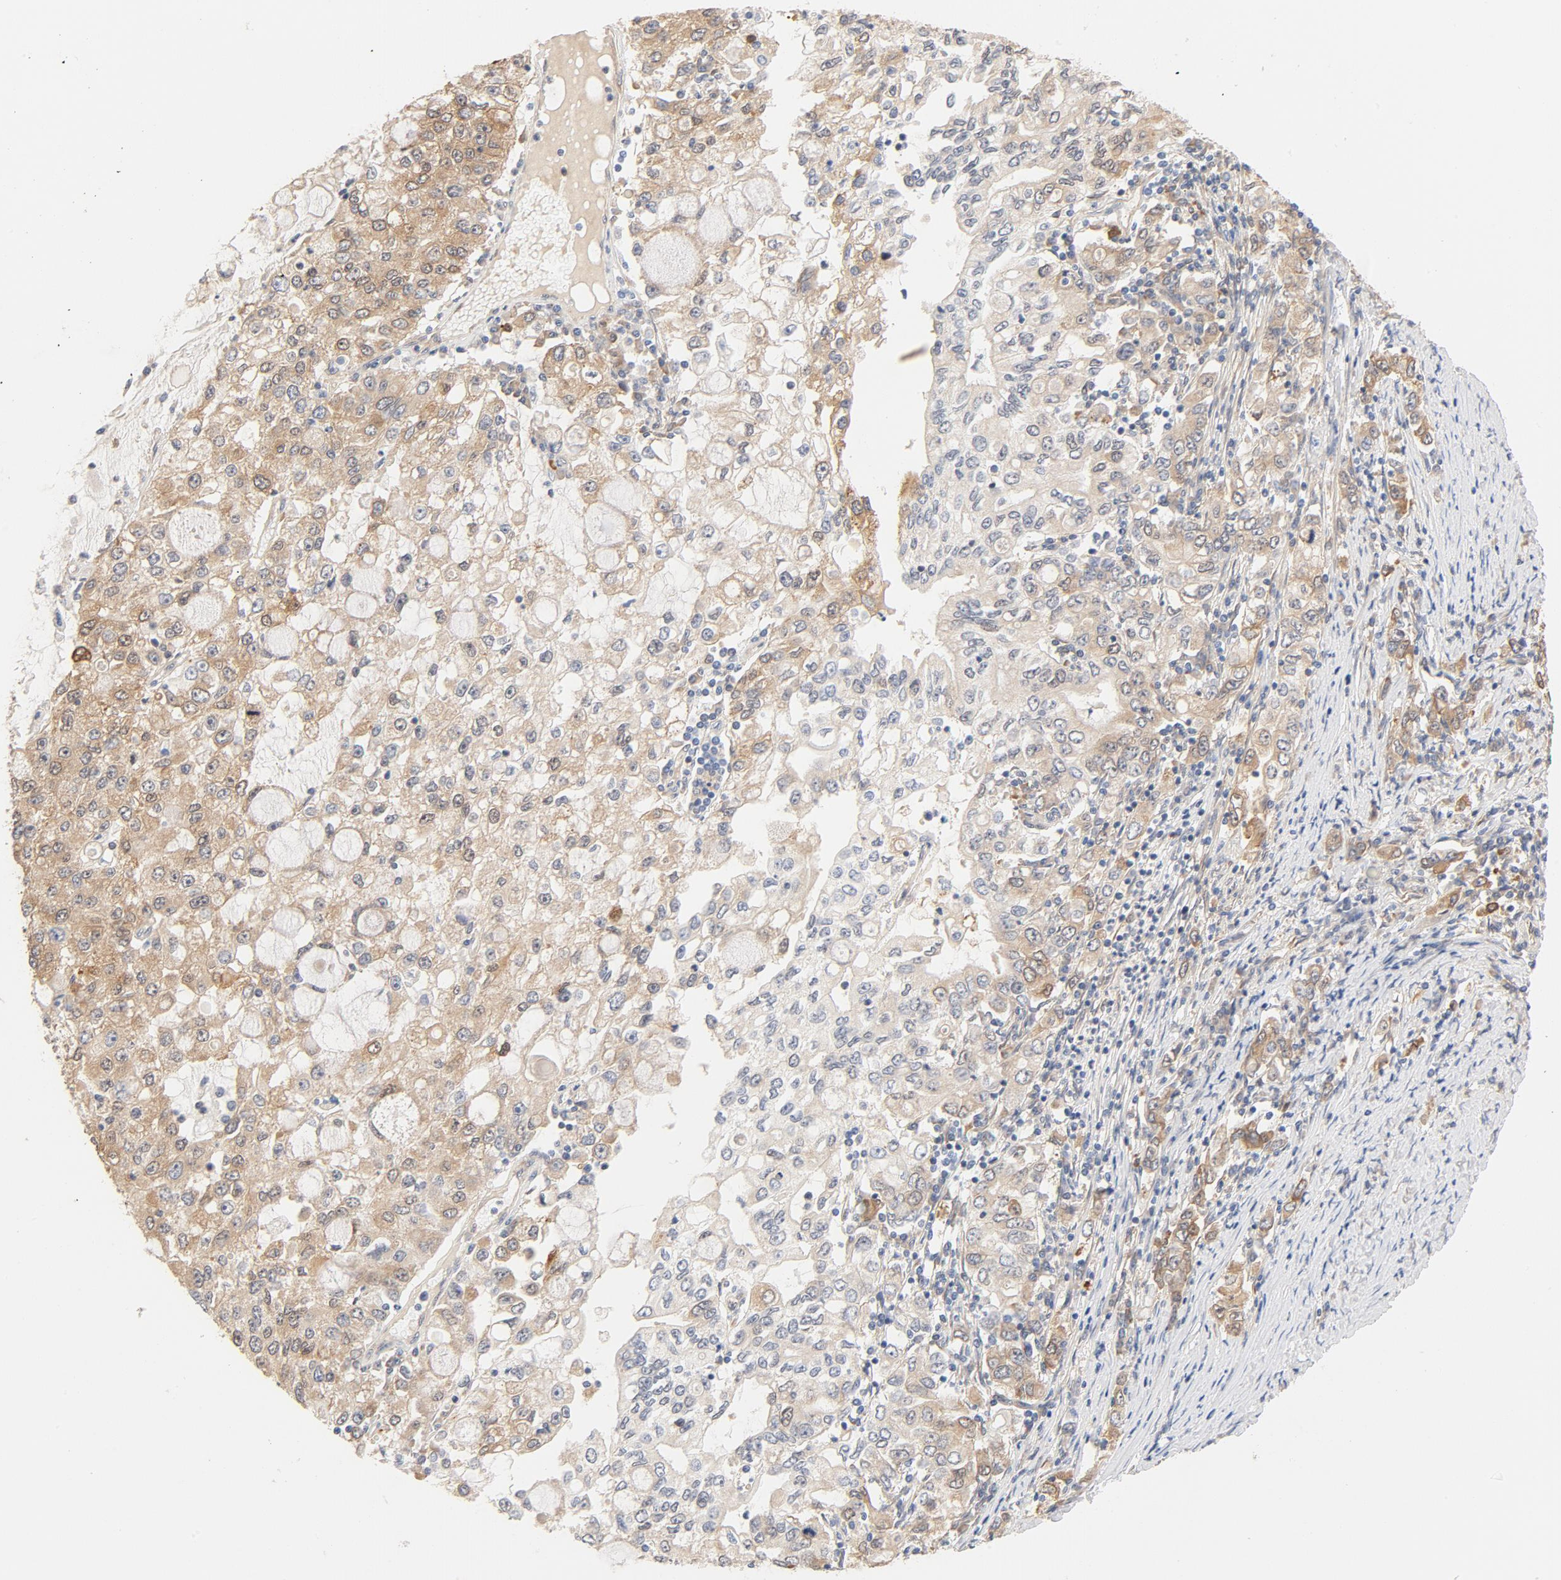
{"staining": {"intensity": "moderate", "quantity": ">75%", "location": "cytoplasmic/membranous"}, "tissue": "stomach cancer", "cell_type": "Tumor cells", "image_type": "cancer", "snomed": [{"axis": "morphology", "description": "Adenocarcinoma, NOS"}, {"axis": "topography", "description": "Stomach, lower"}], "caption": "DAB (3,3'-diaminobenzidine) immunohistochemical staining of stomach cancer (adenocarcinoma) reveals moderate cytoplasmic/membranous protein positivity in approximately >75% of tumor cells. Immunohistochemistry (ihc) stains the protein of interest in brown and the nuclei are stained blue.", "gene": "EIF4E", "patient": {"sex": "female", "age": 72}}